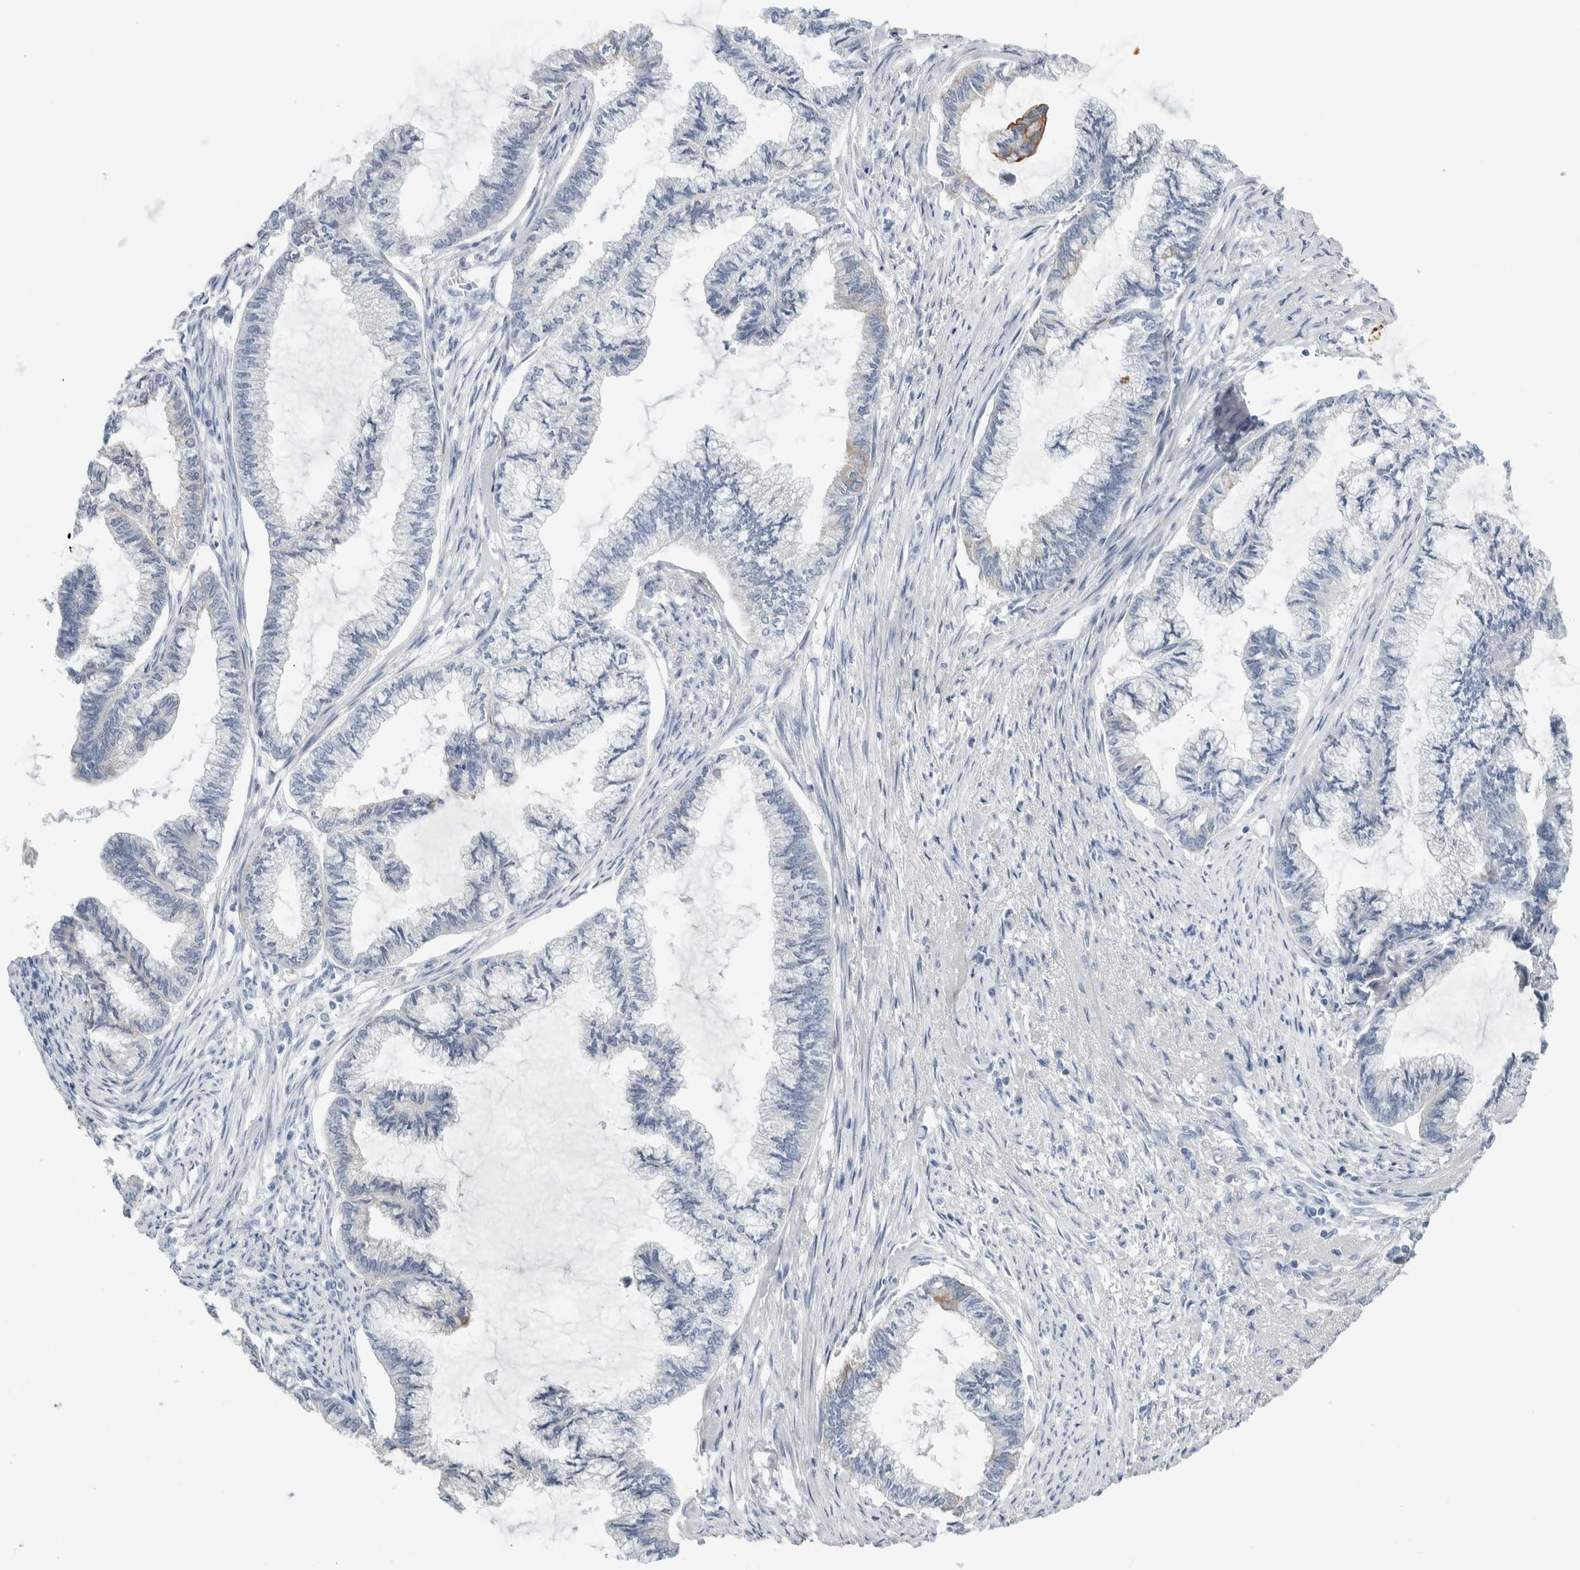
{"staining": {"intensity": "negative", "quantity": "none", "location": "none"}, "tissue": "endometrial cancer", "cell_type": "Tumor cells", "image_type": "cancer", "snomed": [{"axis": "morphology", "description": "Adenocarcinoma, NOS"}, {"axis": "topography", "description": "Endometrium"}], "caption": "Human endometrial adenocarcinoma stained for a protein using immunohistochemistry (IHC) displays no staining in tumor cells.", "gene": "RPH3AL", "patient": {"sex": "female", "age": 86}}